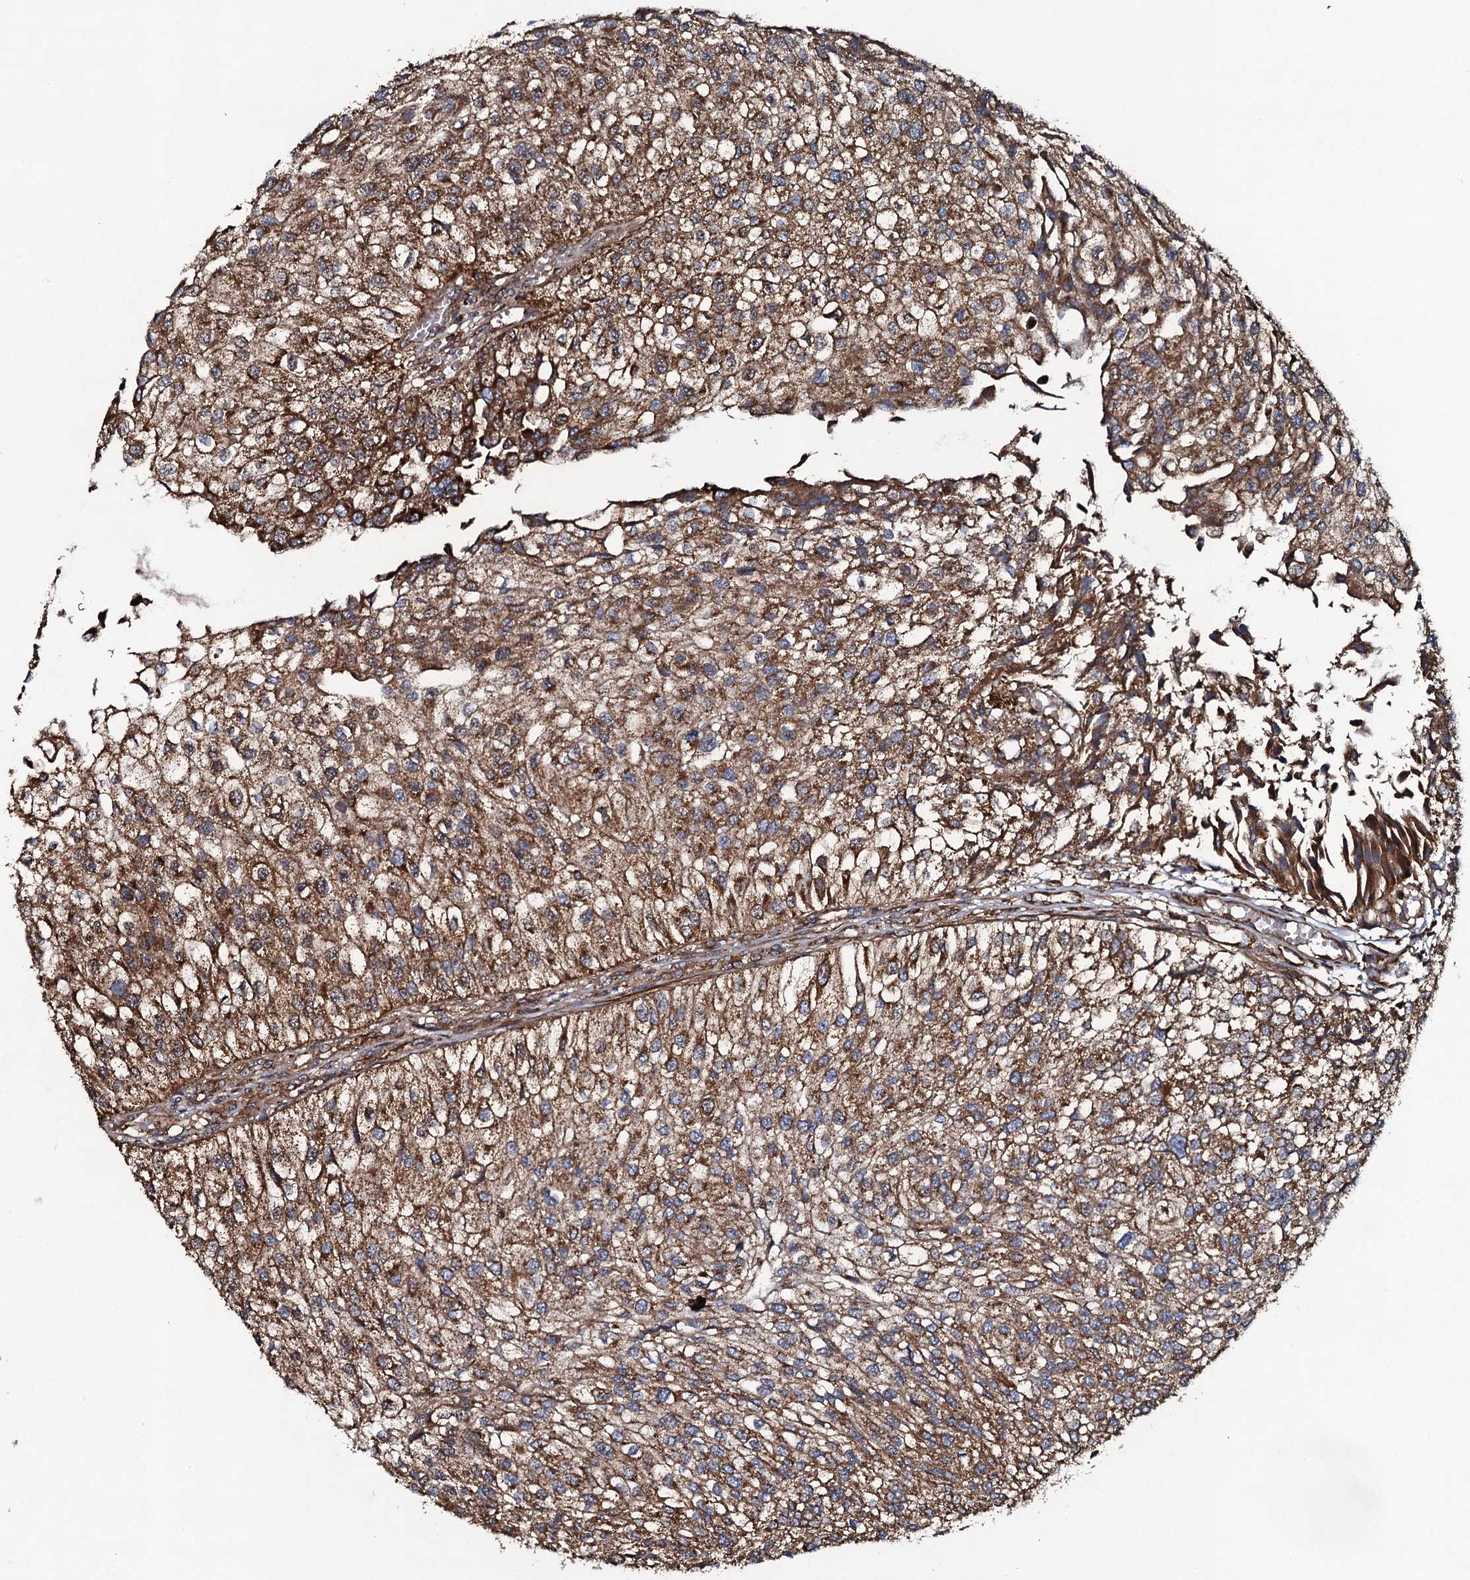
{"staining": {"intensity": "strong", "quantity": ">75%", "location": "cytoplasmic/membranous"}, "tissue": "urothelial cancer", "cell_type": "Tumor cells", "image_type": "cancer", "snomed": [{"axis": "morphology", "description": "Urothelial carcinoma, Low grade"}, {"axis": "topography", "description": "Urinary bladder"}], "caption": "A high-resolution histopathology image shows immunohistochemistry staining of urothelial cancer, which reveals strong cytoplasmic/membranous positivity in about >75% of tumor cells.", "gene": "VWA8", "patient": {"sex": "female", "age": 89}}